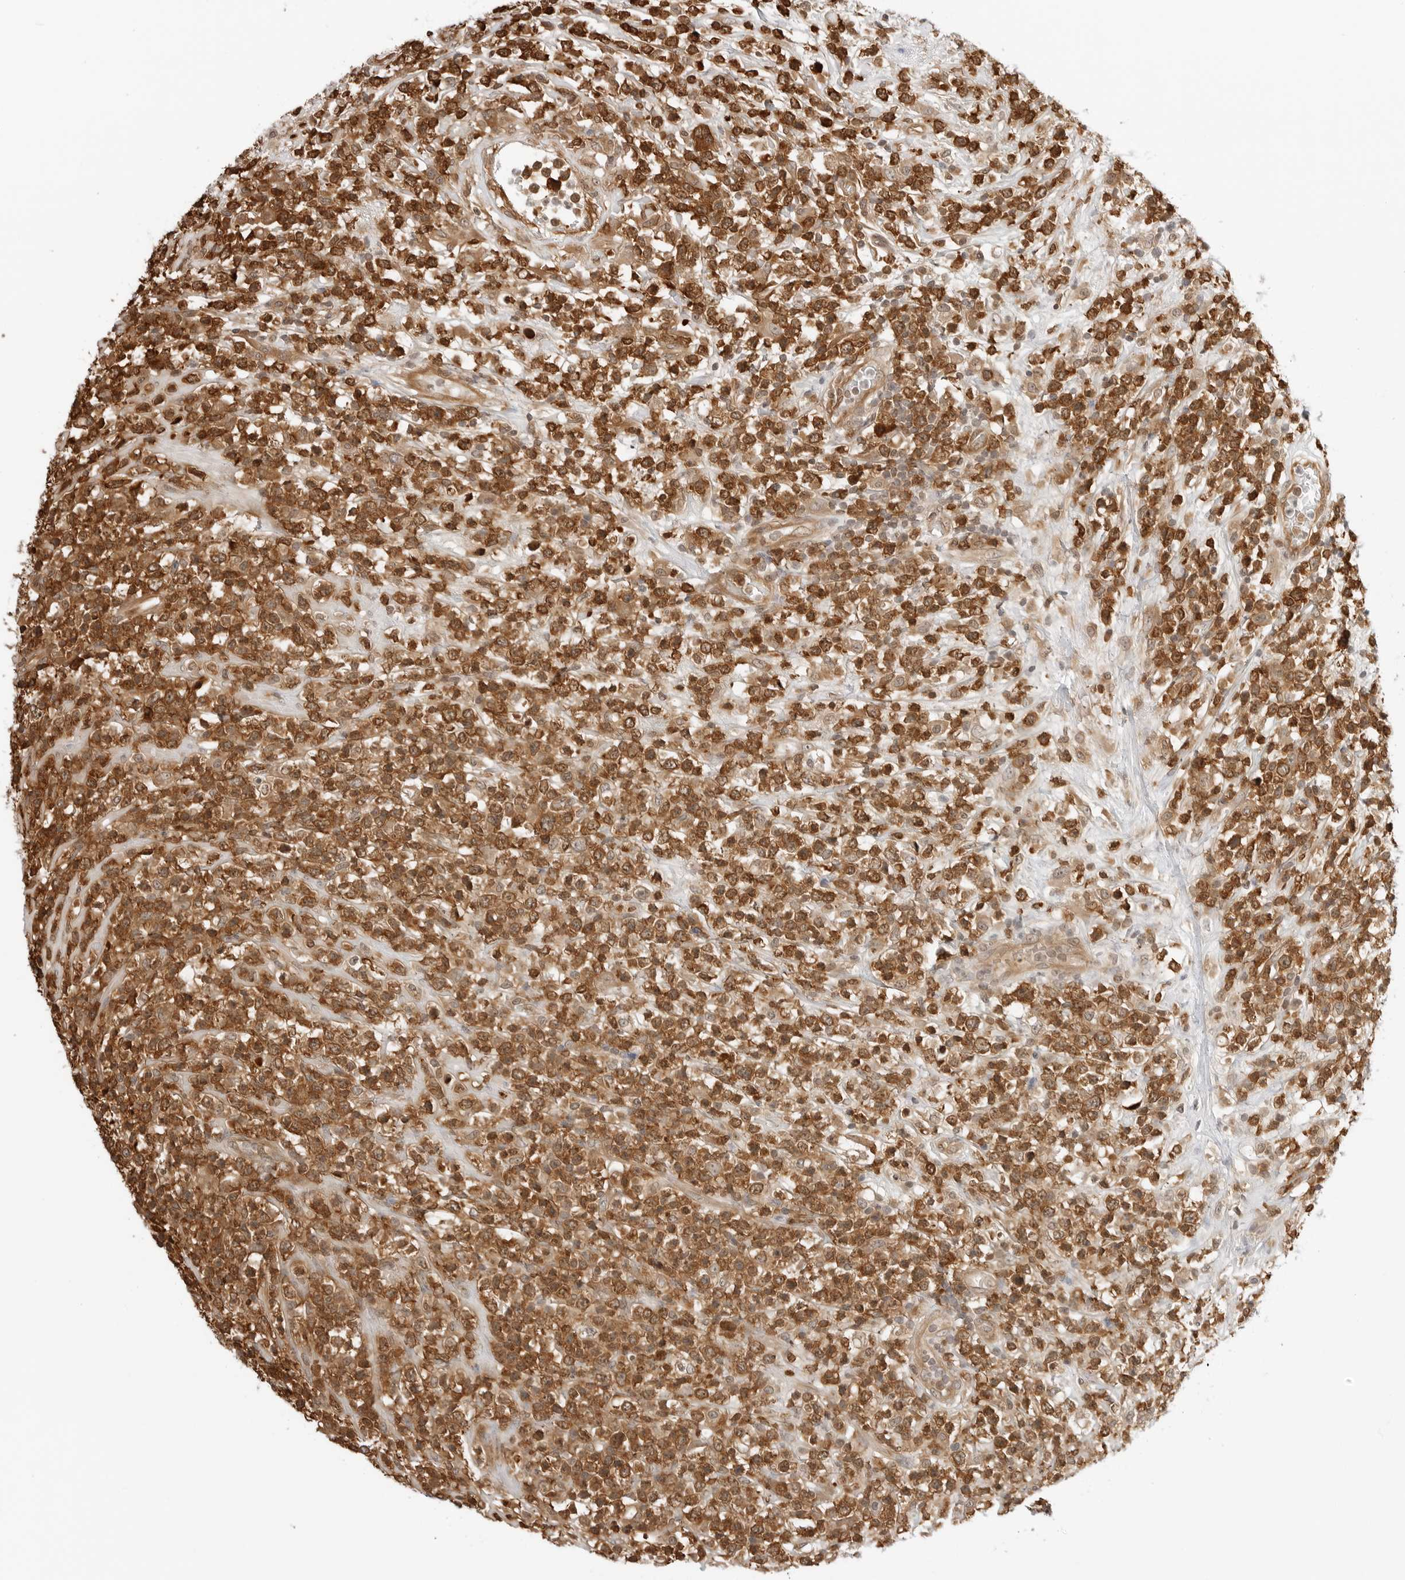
{"staining": {"intensity": "strong", "quantity": ">75%", "location": "cytoplasmic/membranous,nuclear"}, "tissue": "lymphoma", "cell_type": "Tumor cells", "image_type": "cancer", "snomed": [{"axis": "morphology", "description": "Malignant lymphoma, non-Hodgkin's type, High grade"}, {"axis": "topography", "description": "Colon"}], "caption": "Protein analysis of lymphoma tissue shows strong cytoplasmic/membranous and nuclear positivity in about >75% of tumor cells.", "gene": "NUDC", "patient": {"sex": "female", "age": 53}}